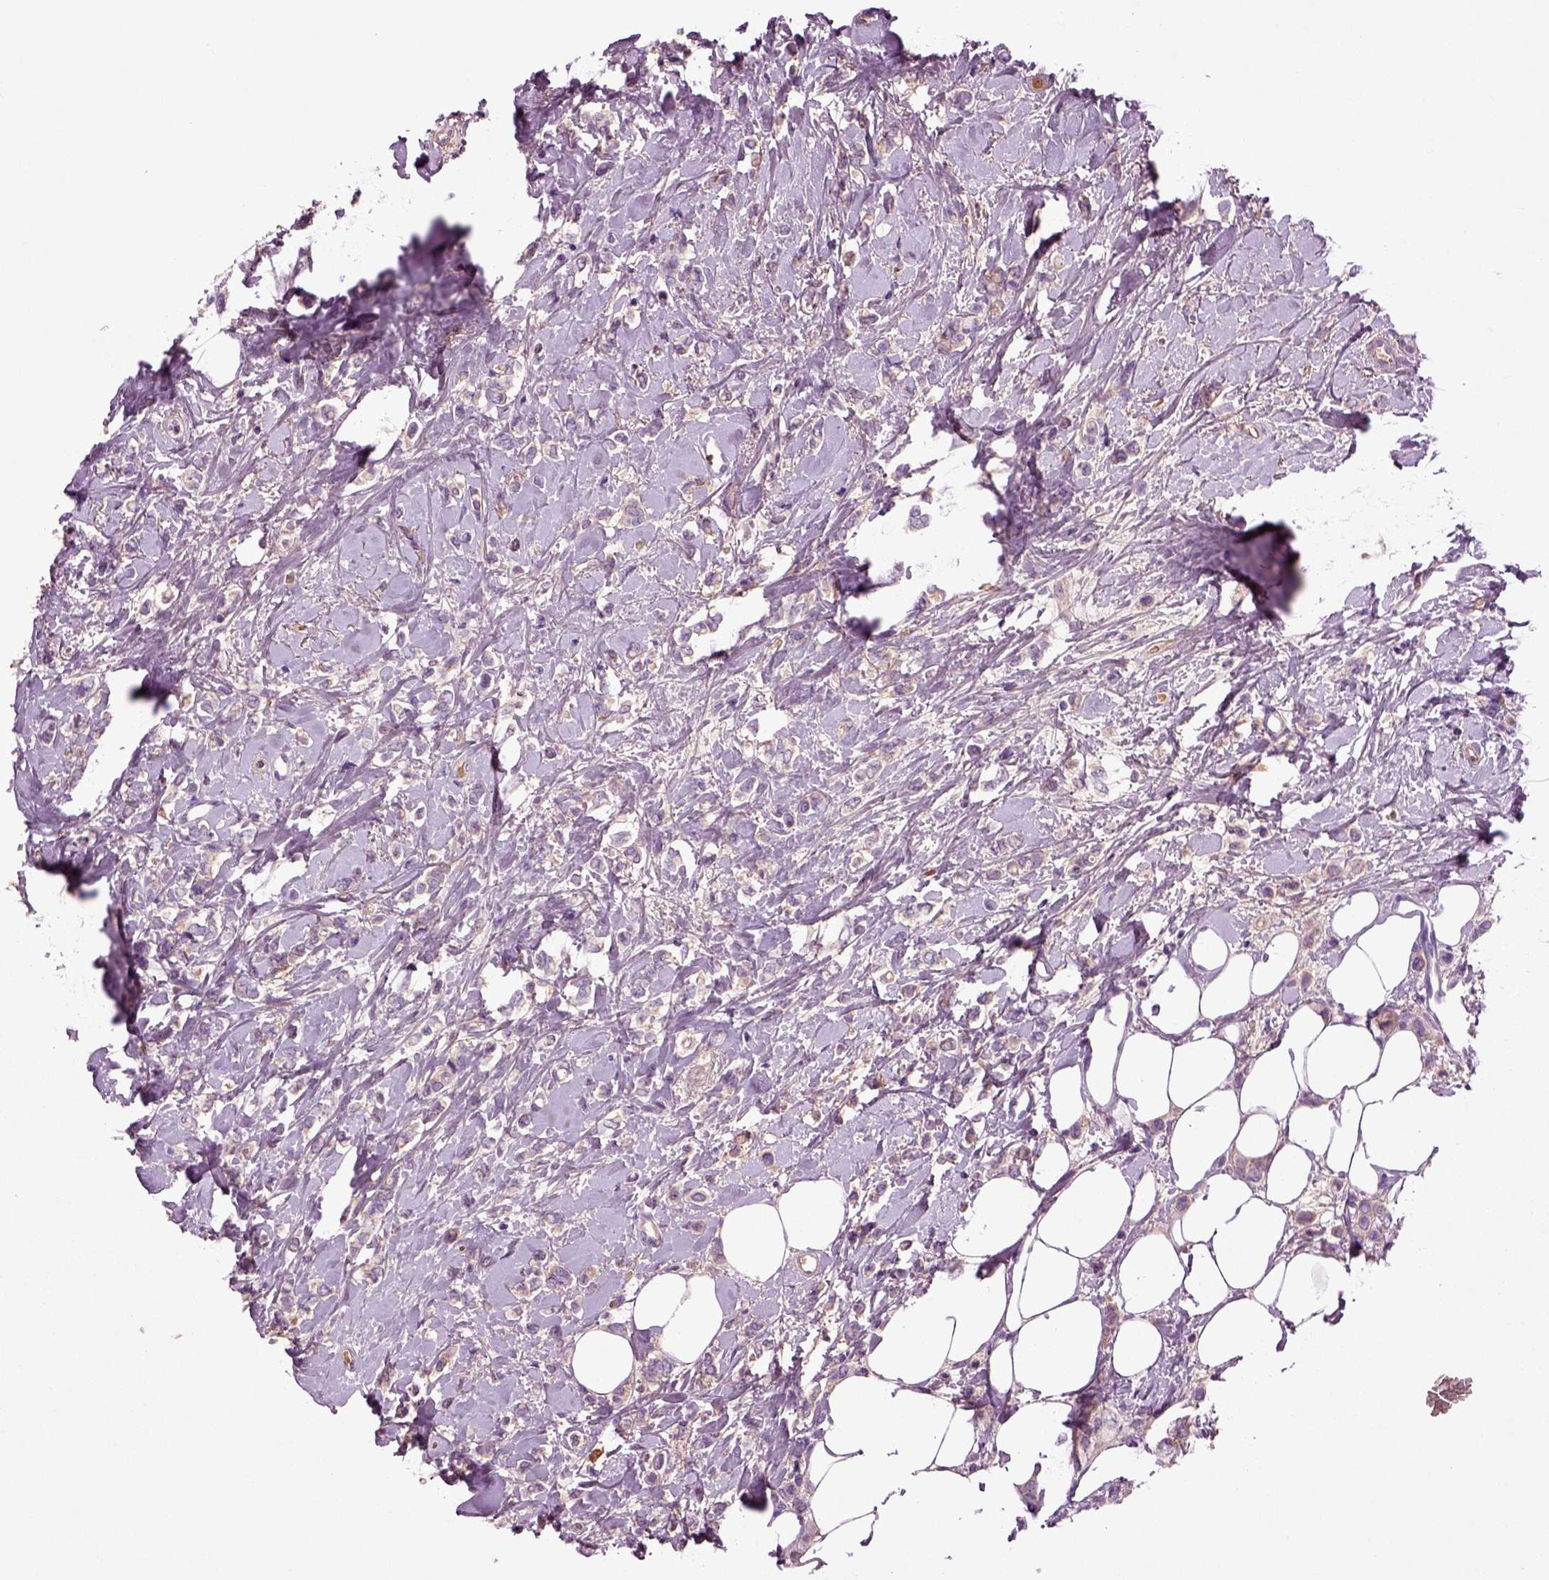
{"staining": {"intensity": "weak", "quantity": "<25%", "location": "cytoplasmic/membranous"}, "tissue": "breast cancer", "cell_type": "Tumor cells", "image_type": "cancer", "snomed": [{"axis": "morphology", "description": "Lobular carcinoma"}, {"axis": "topography", "description": "Breast"}], "caption": "High magnification brightfield microscopy of breast cancer stained with DAB (brown) and counterstained with hematoxylin (blue): tumor cells show no significant positivity.", "gene": "SPON1", "patient": {"sex": "female", "age": 66}}